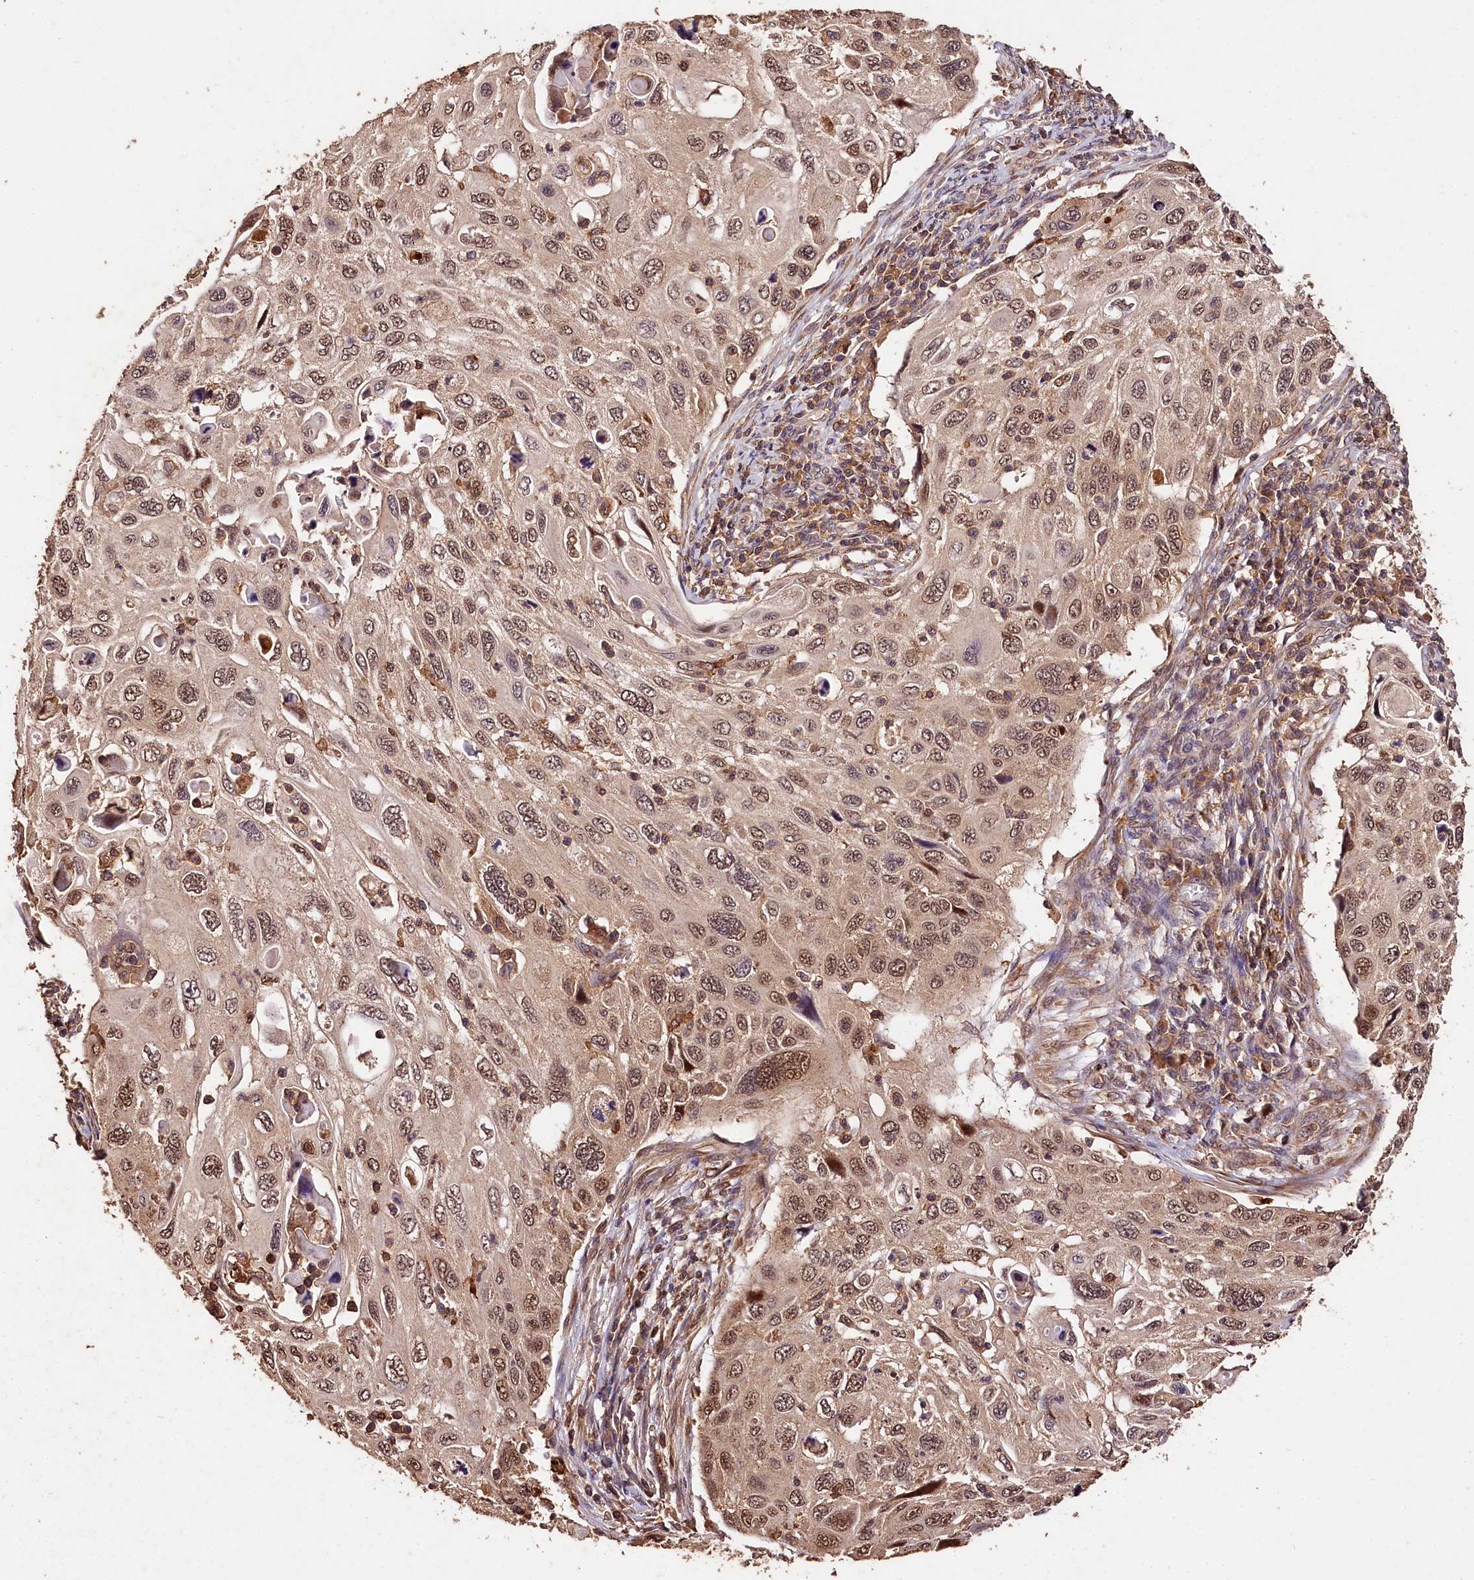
{"staining": {"intensity": "moderate", "quantity": ">75%", "location": "cytoplasmic/membranous,nuclear"}, "tissue": "cervical cancer", "cell_type": "Tumor cells", "image_type": "cancer", "snomed": [{"axis": "morphology", "description": "Squamous cell carcinoma, NOS"}, {"axis": "topography", "description": "Cervix"}], "caption": "Brown immunohistochemical staining in cervical squamous cell carcinoma reveals moderate cytoplasmic/membranous and nuclear positivity in about >75% of tumor cells.", "gene": "KPTN", "patient": {"sex": "female", "age": 70}}